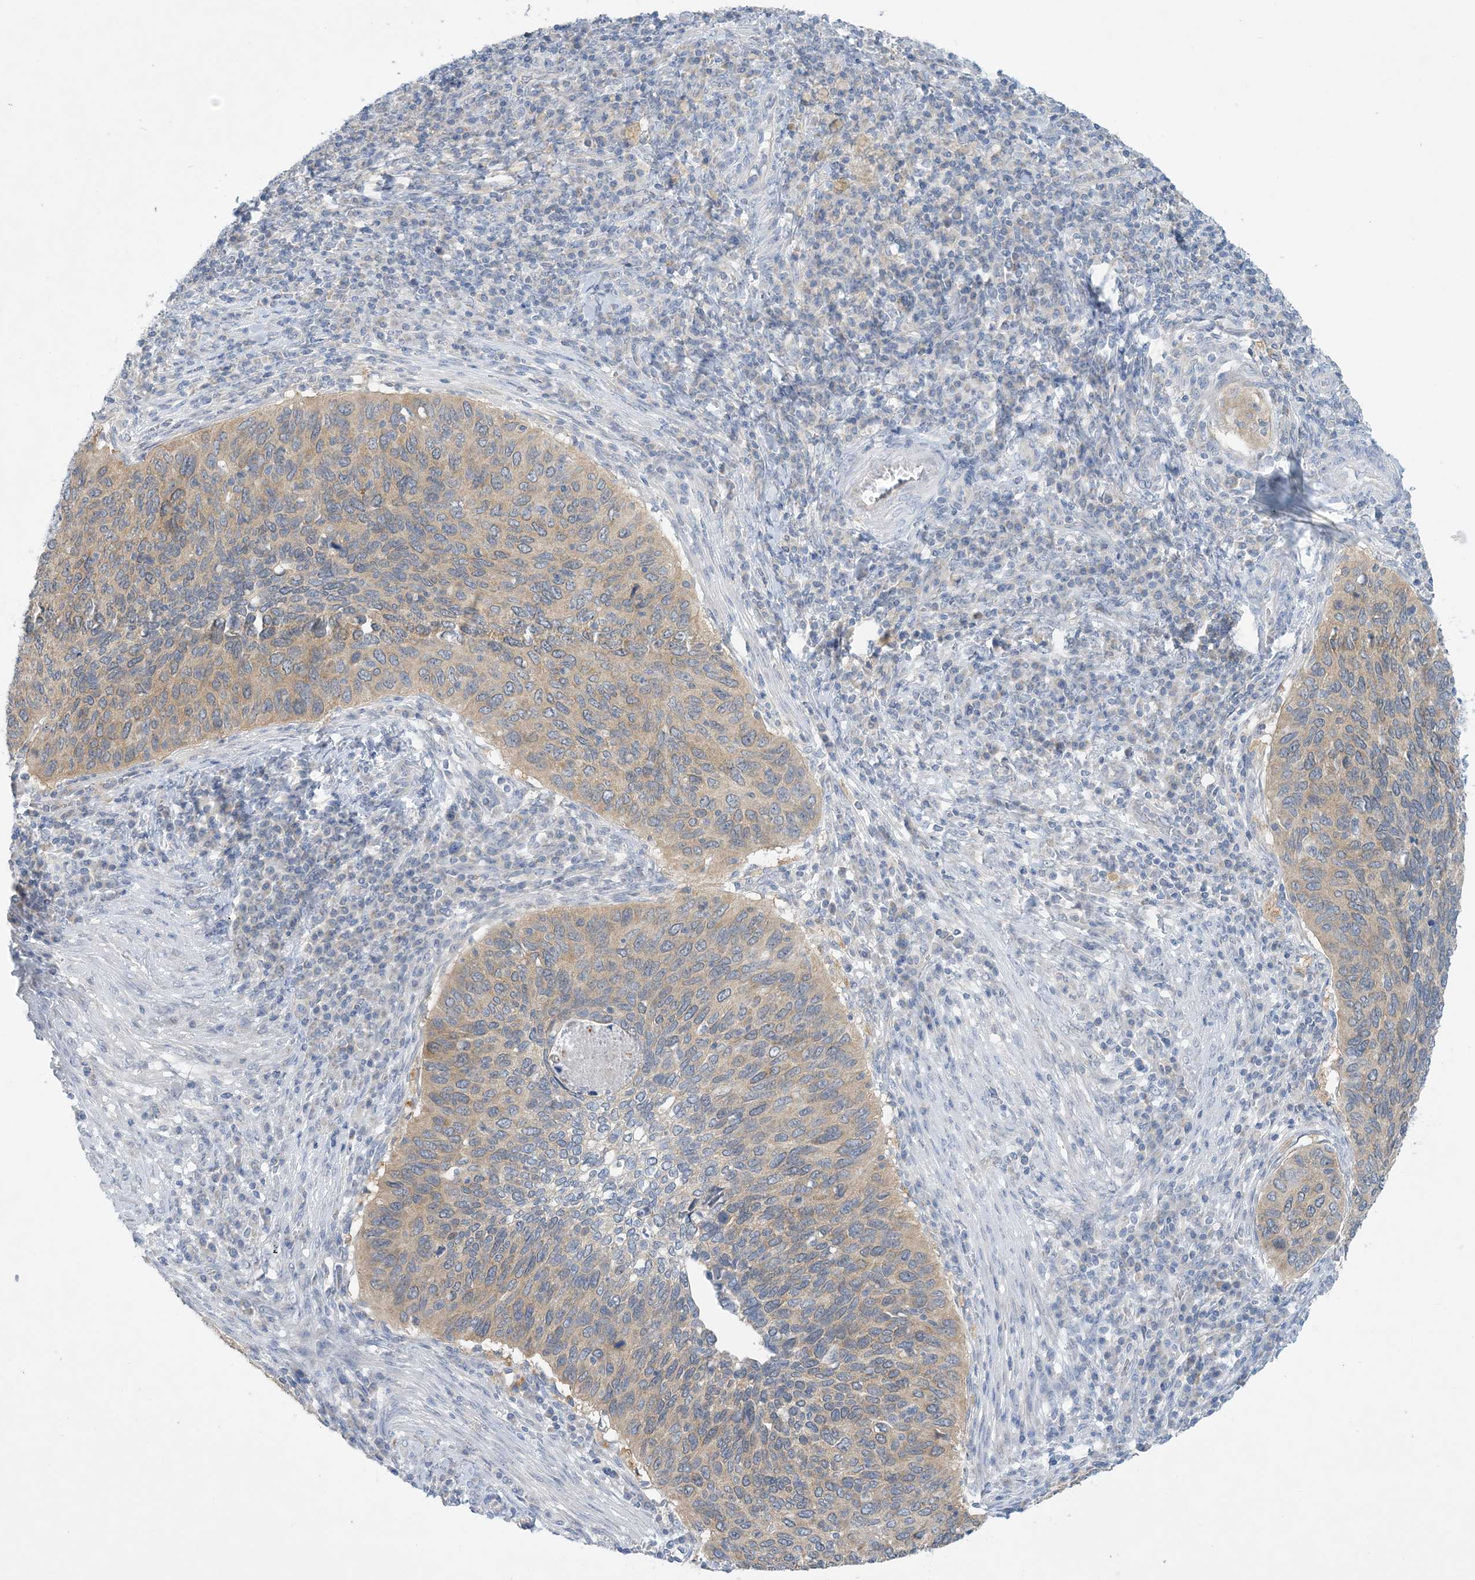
{"staining": {"intensity": "weak", "quantity": "<25%", "location": "cytoplasmic/membranous"}, "tissue": "cervical cancer", "cell_type": "Tumor cells", "image_type": "cancer", "snomed": [{"axis": "morphology", "description": "Squamous cell carcinoma, NOS"}, {"axis": "topography", "description": "Cervix"}], "caption": "Immunohistochemistry (IHC) of cervical cancer (squamous cell carcinoma) exhibits no positivity in tumor cells.", "gene": "MRPS18A", "patient": {"sex": "female", "age": 38}}